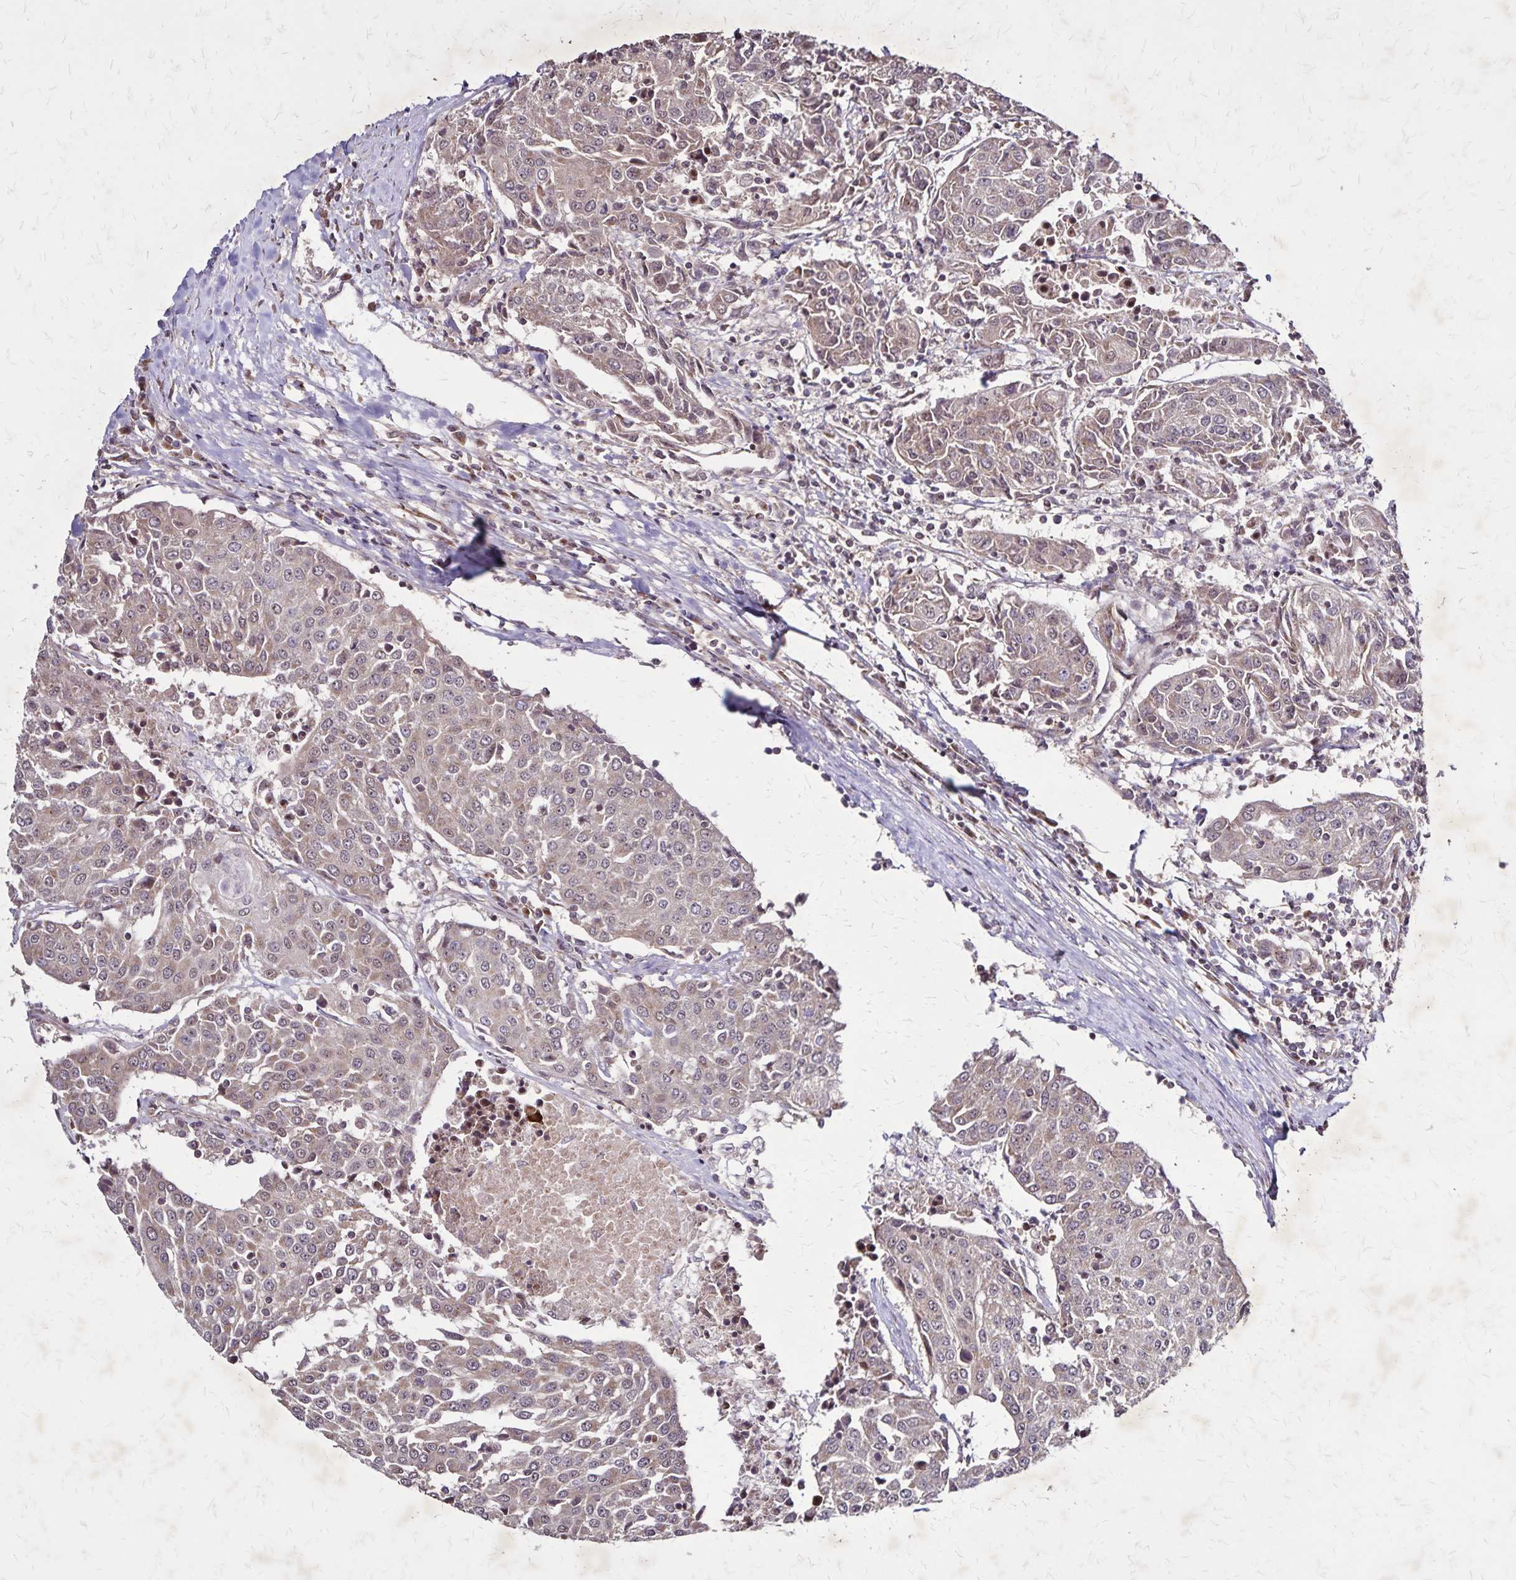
{"staining": {"intensity": "weak", "quantity": "25%-75%", "location": "cytoplasmic/membranous"}, "tissue": "urothelial cancer", "cell_type": "Tumor cells", "image_type": "cancer", "snomed": [{"axis": "morphology", "description": "Urothelial carcinoma, High grade"}, {"axis": "topography", "description": "Urinary bladder"}], "caption": "Weak cytoplasmic/membranous protein staining is present in approximately 25%-75% of tumor cells in urothelial cancer. (IHC, brightfield microscopy, high magnification).", "gene": "NFS1", "patient": {"sex": "female", "age": 85}}